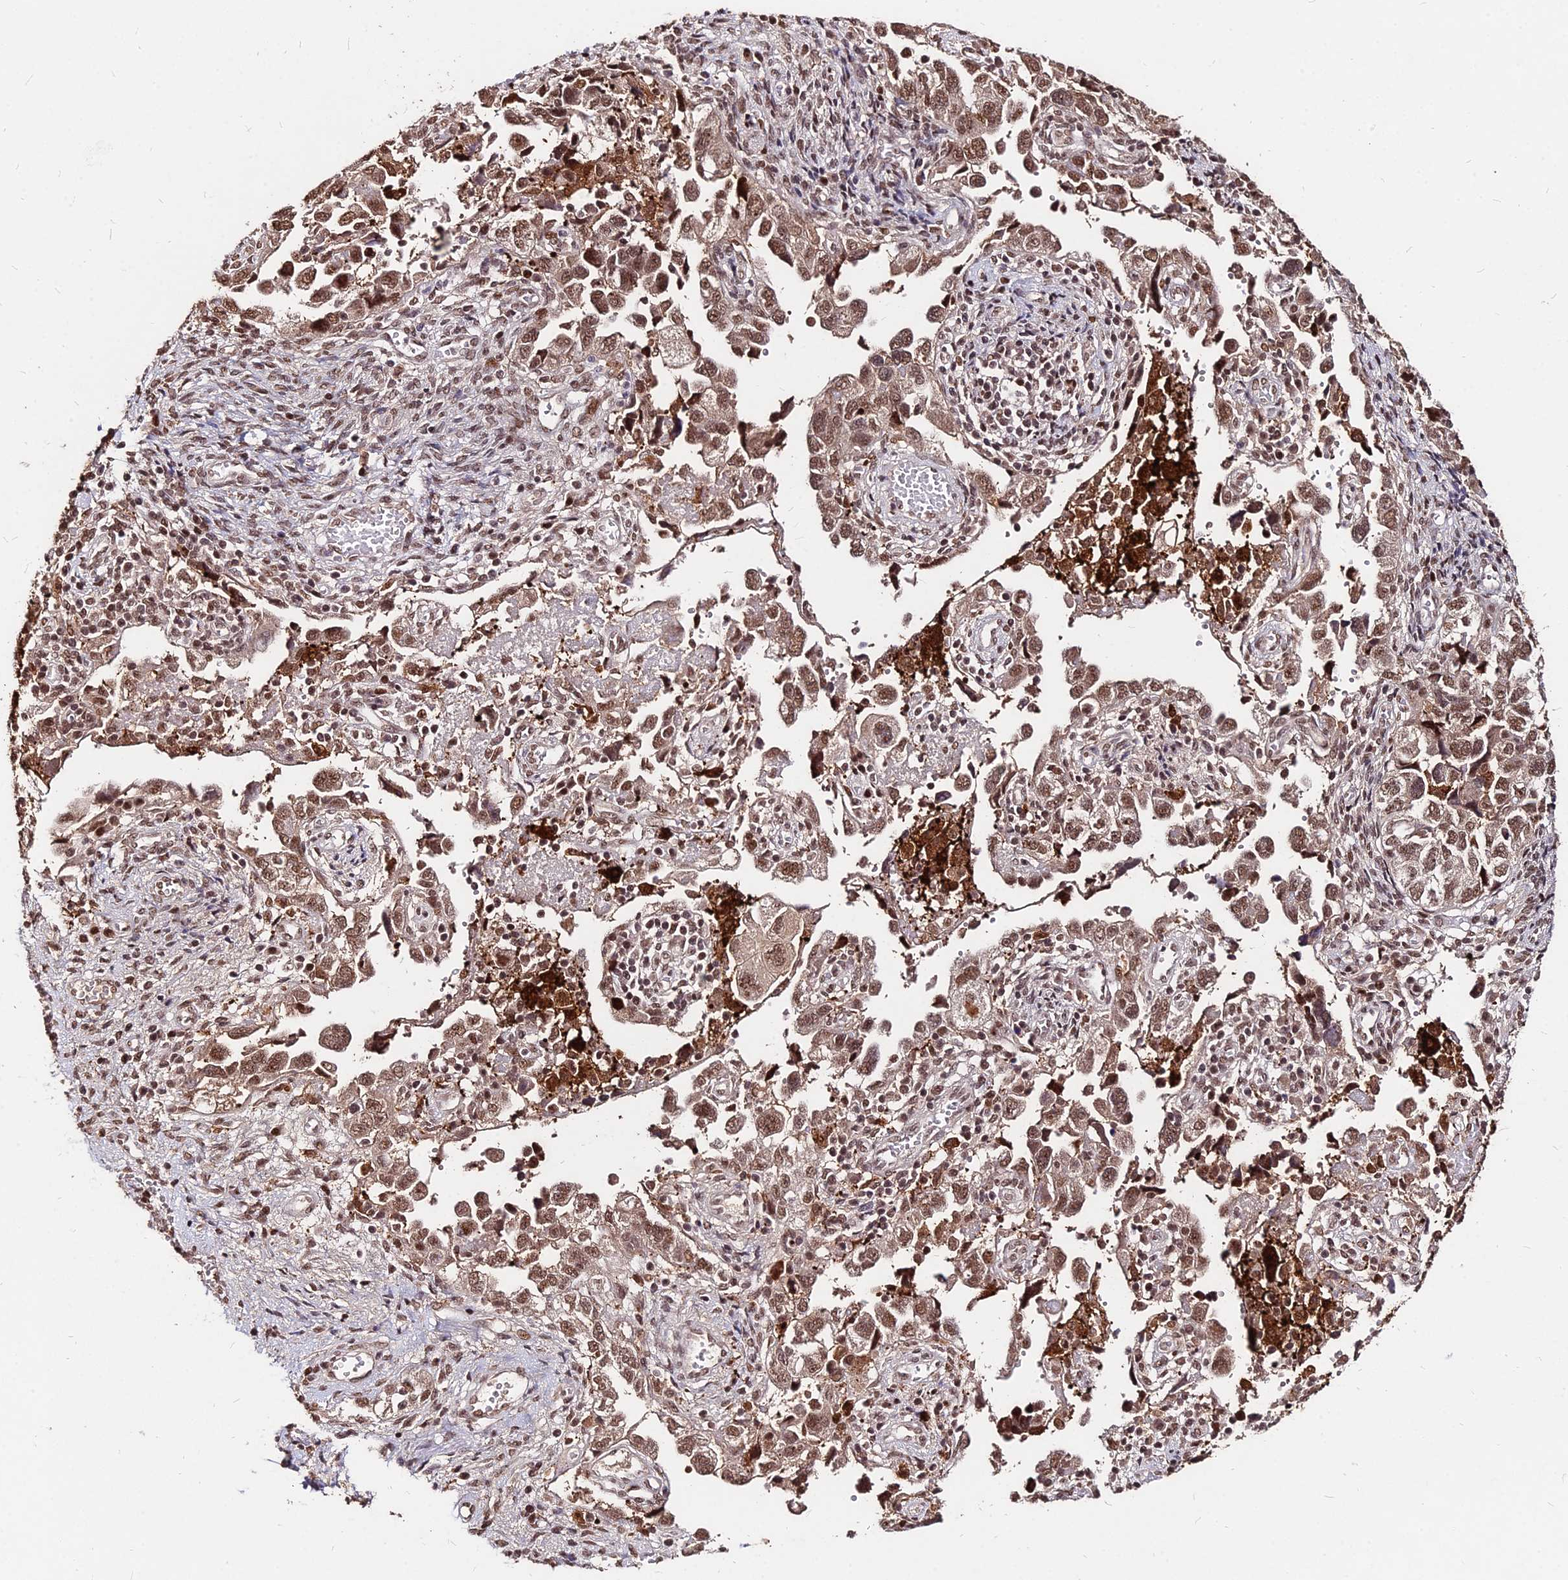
{"staining": {"intensity": "moderate", "quantity": ">75%", "location": "nuclear"}, "tissue": "ovarian cancer", "cell_type": "Tumor cells", "image_type": "cancer", "snomed": [{"axis": "morphology", "description": "Carcinoma, NOS"}, {"axis": "morphology", "description": "Cystadenocarcinoma, serous, NOS"}, {"axis": "topography", "description": "Ovary"}], "caption": "Immunohistochemical staining of human ovarian serous cystadenocarcinoma displays medium levels of moderate nuclear protein positivity in about >75% of tumor cells.", "gene": "ZBED4", "patient": {"sex": "female", "age": 69}}